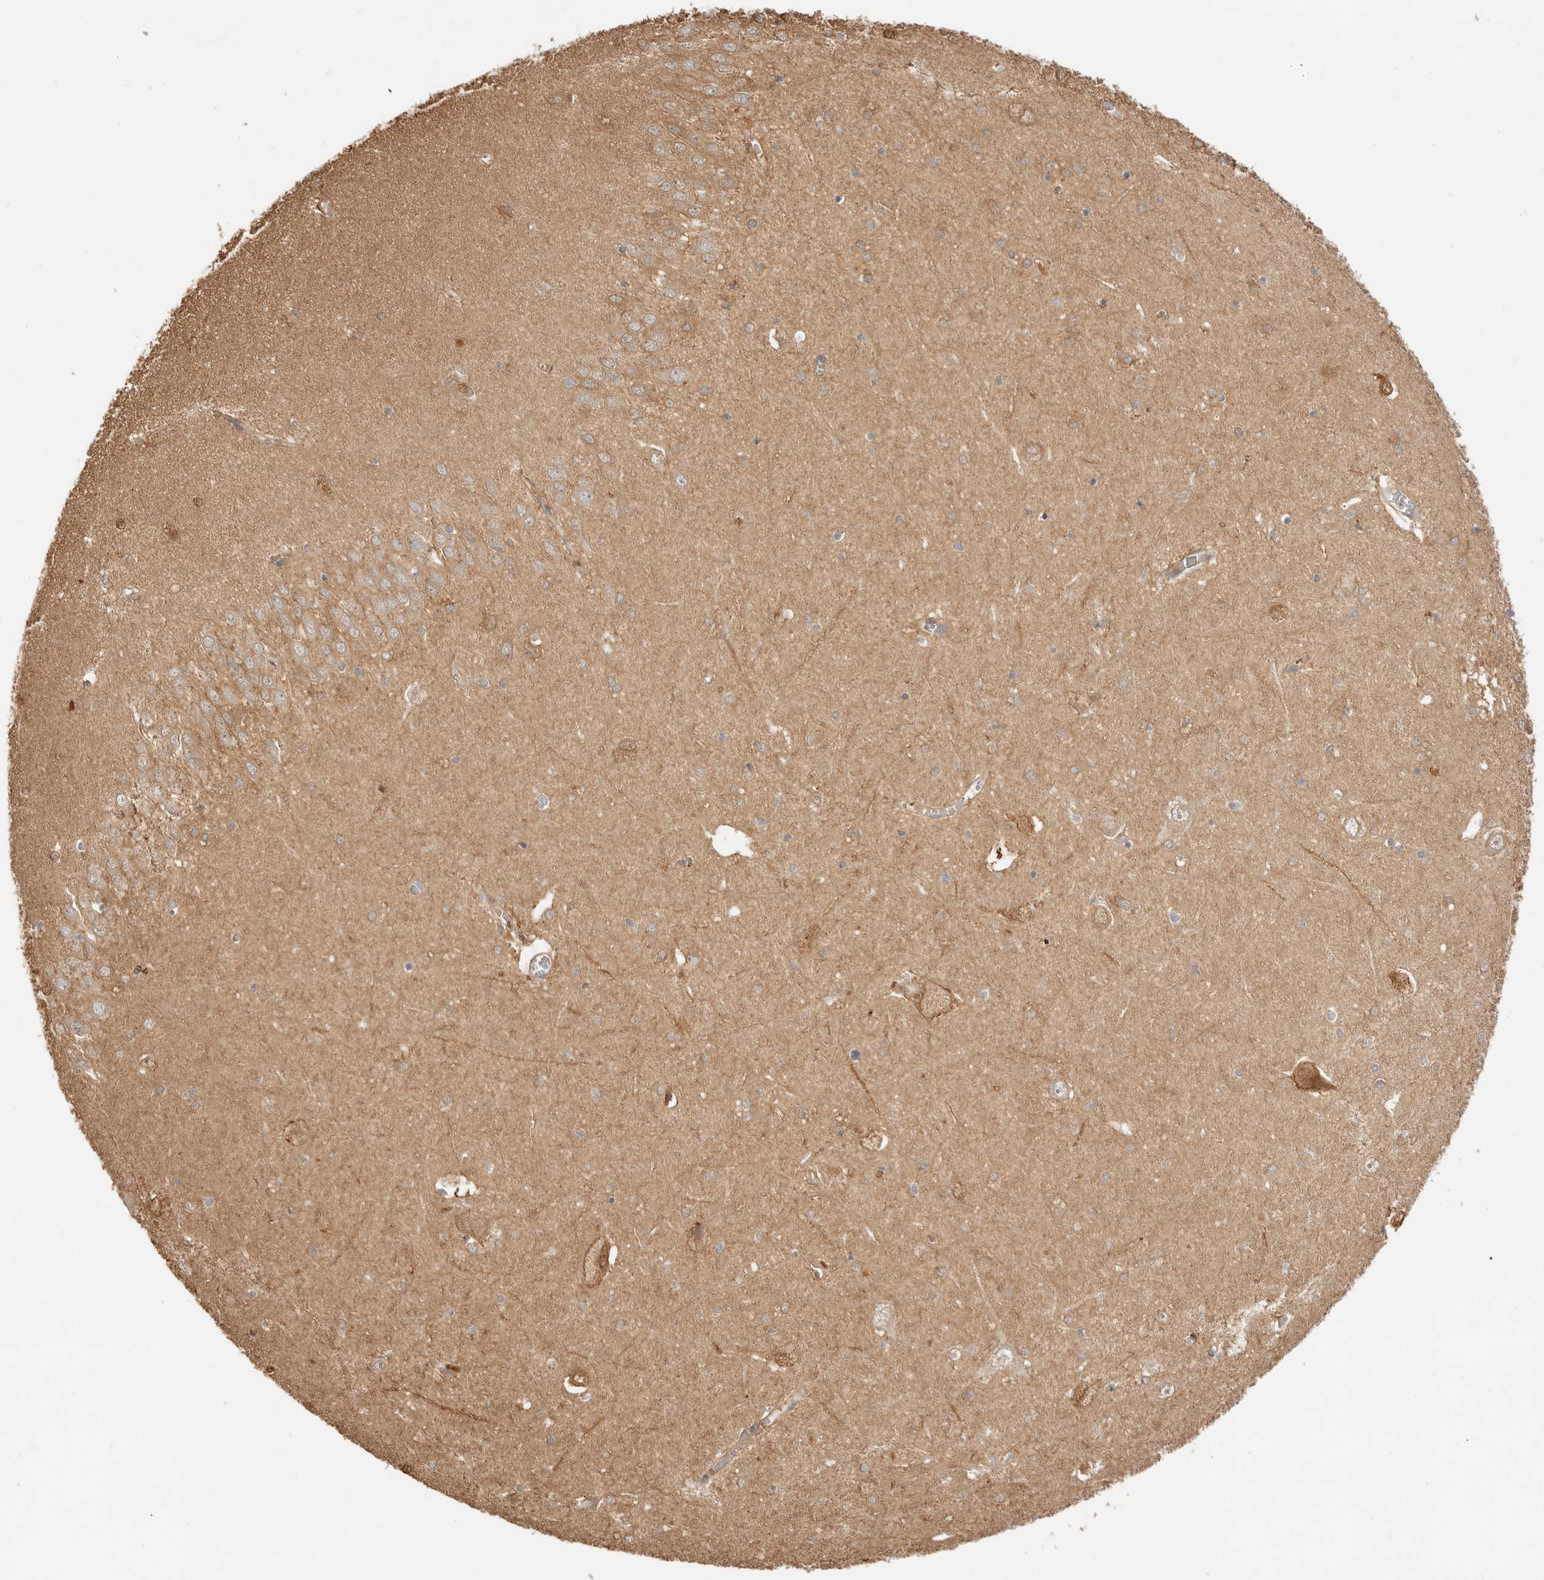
{"staining": {"intensity": "weak", "quantity": ">75%", "location": "cytoplasmic/membranous"}, "tissue": "hippocampus", "cell_type": "Glial cells", "image_type": "normal", "snomed": [{"axis": "morphology", "description": "Normal tissue, NOS"}, {"axis": "topography", "description": "Hippocampus"}], "caption": "Immunohistochemistry of unremarkable human hippocampus exhibits low levels of weak cytoplasmic/membranous expression in about >75% of glial cells.", "gene": "CLDN12", "patient": {"sex": "male", "age": 70}}